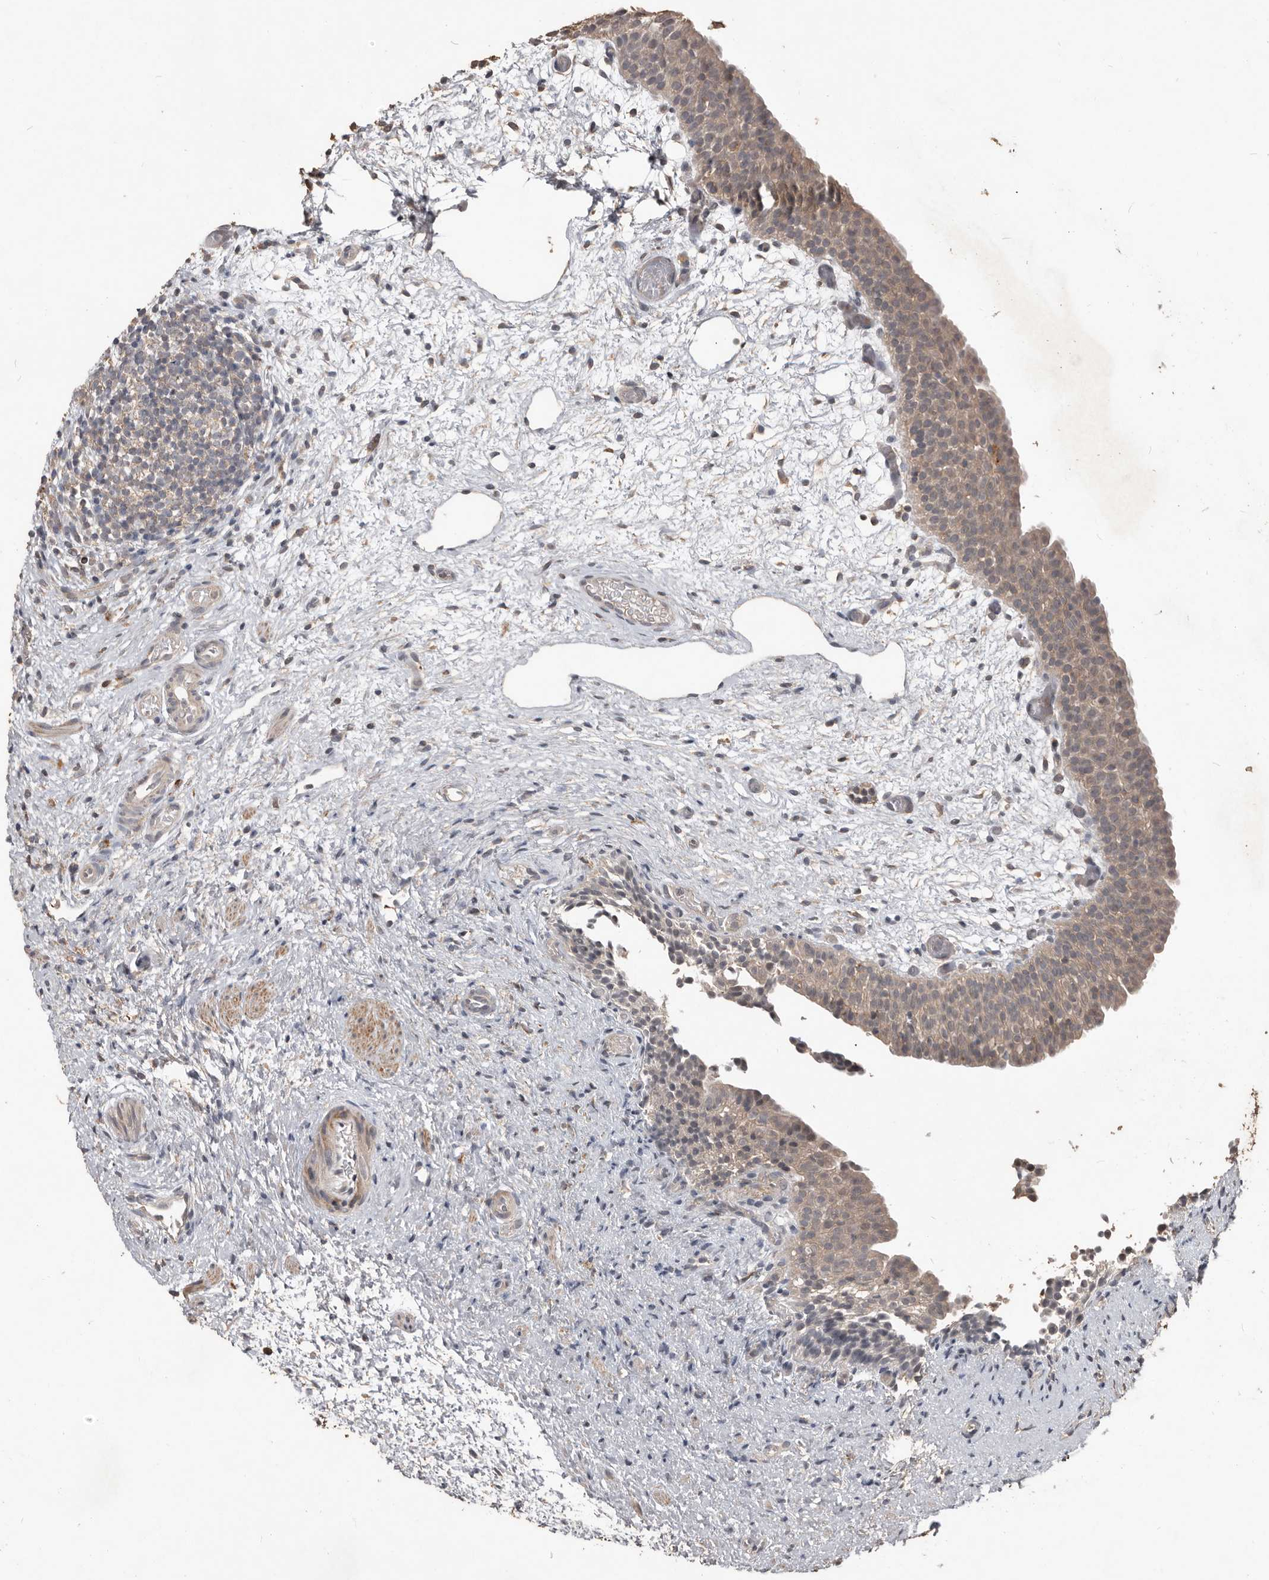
{"staining": {"intensity": "weak", "quantity": ">75%", "location": "cytoplasmic/membranous"}, "tissue": "urinary bladder", "cell_type": "Urothelial cells", "image_type": "normal", "snomed": [{"axis": "morphology", "description": "Normal tissue, NOS"}, {"axis": "topography", "description": "Urinary bladder"}], "caption": "Immunohistochemical staining of unremarkable urinary bladder displays low levels of weak cytoplasmic/membranous expression in approximately >75% of urothelial cells.", "gene": "BAMBI", "patient": {"sex": "male", "age": 1}}